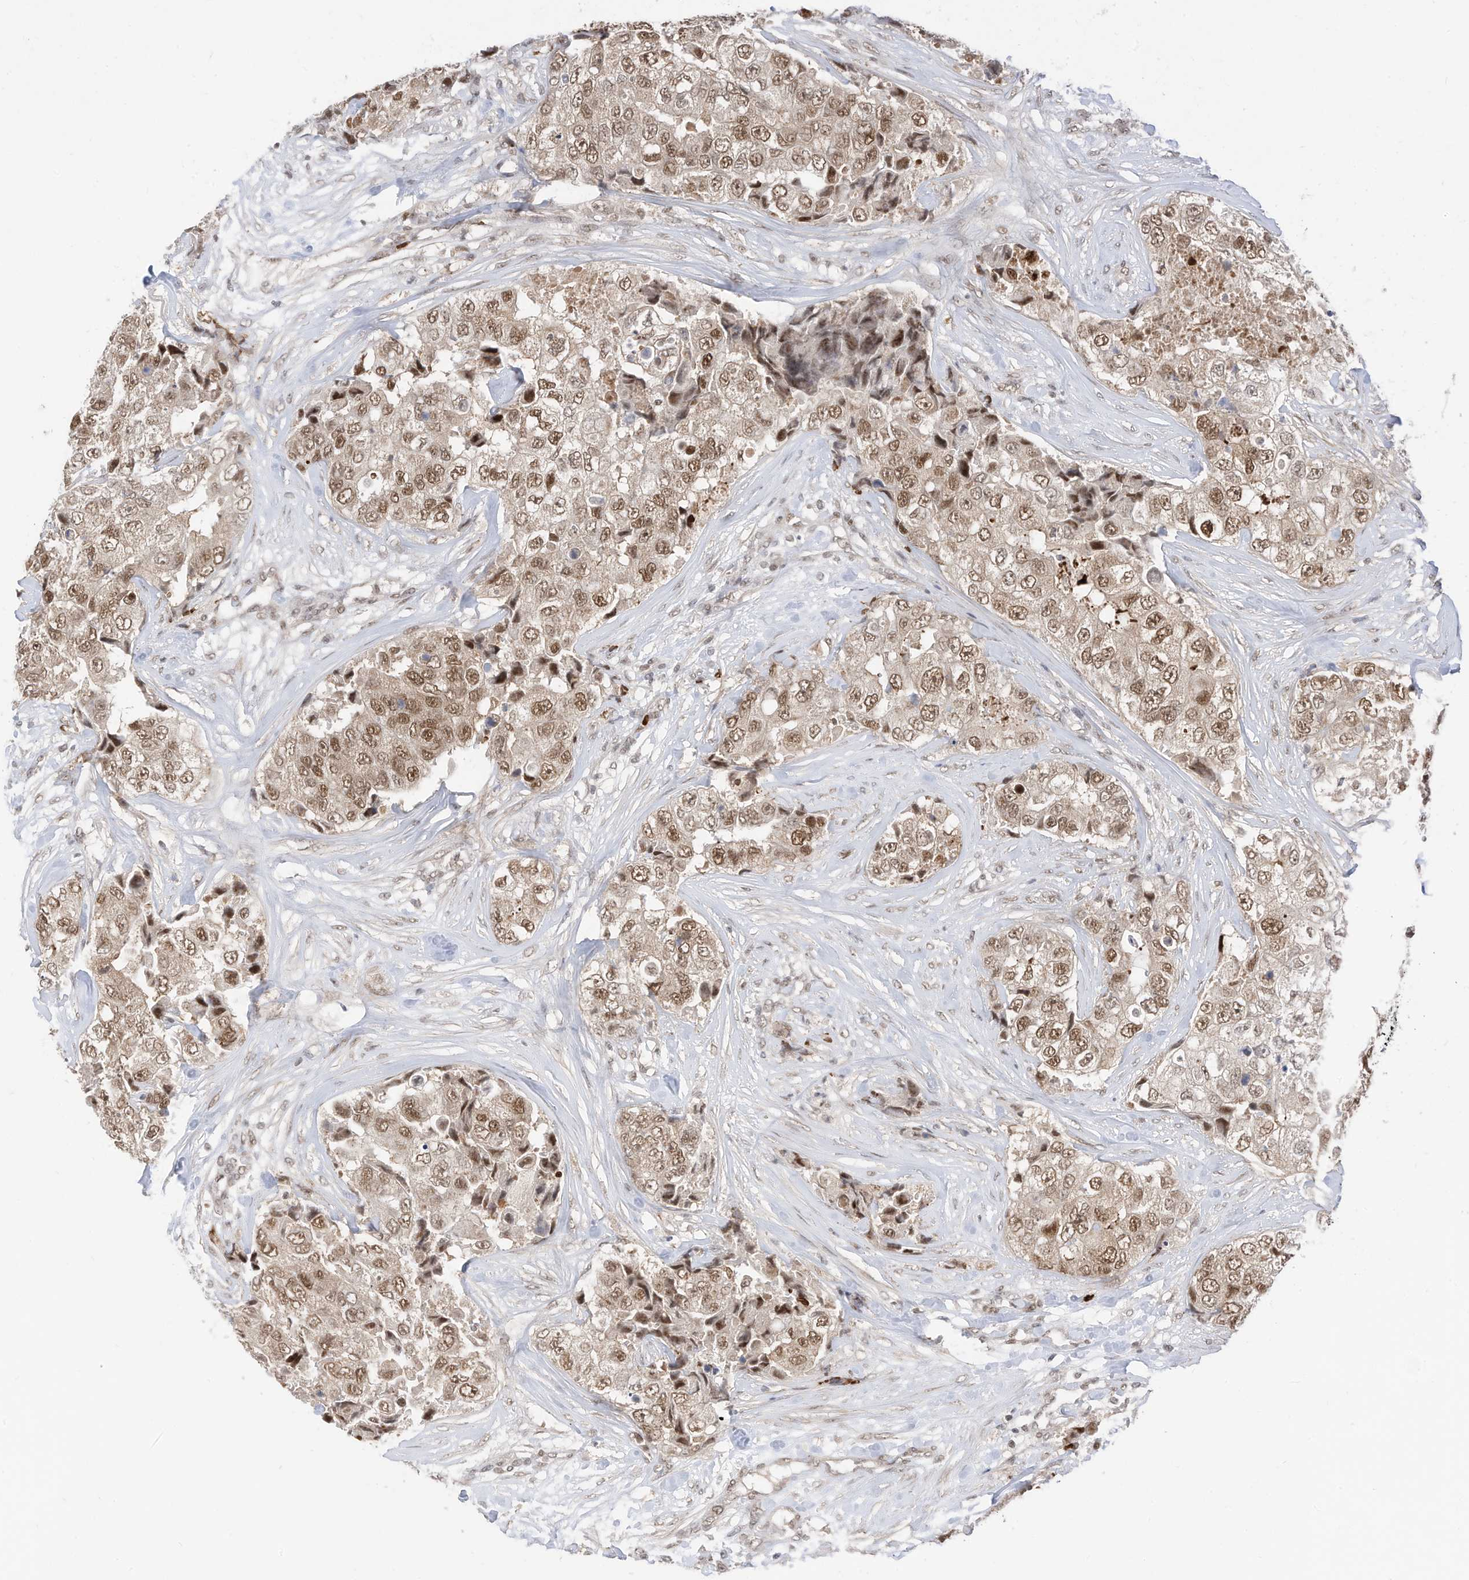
{"staining": {"intensity": "moderate", "quantity": ">75%", "location": "nuclear"}, "tissue": "breast cancer", "cell_type": "Tumor cells", "image_type": "cancer", "snomed": [{"axis": "morphology", "description": "Duct carcinoma"}, {"axis": "topography", "description": "Breast"}], "caption": "Breast cancer stained with a protein marker reveals moderate staining in tumor cells.", "gene": "OGT", "patient": {"sex": "female", "age": 62}}